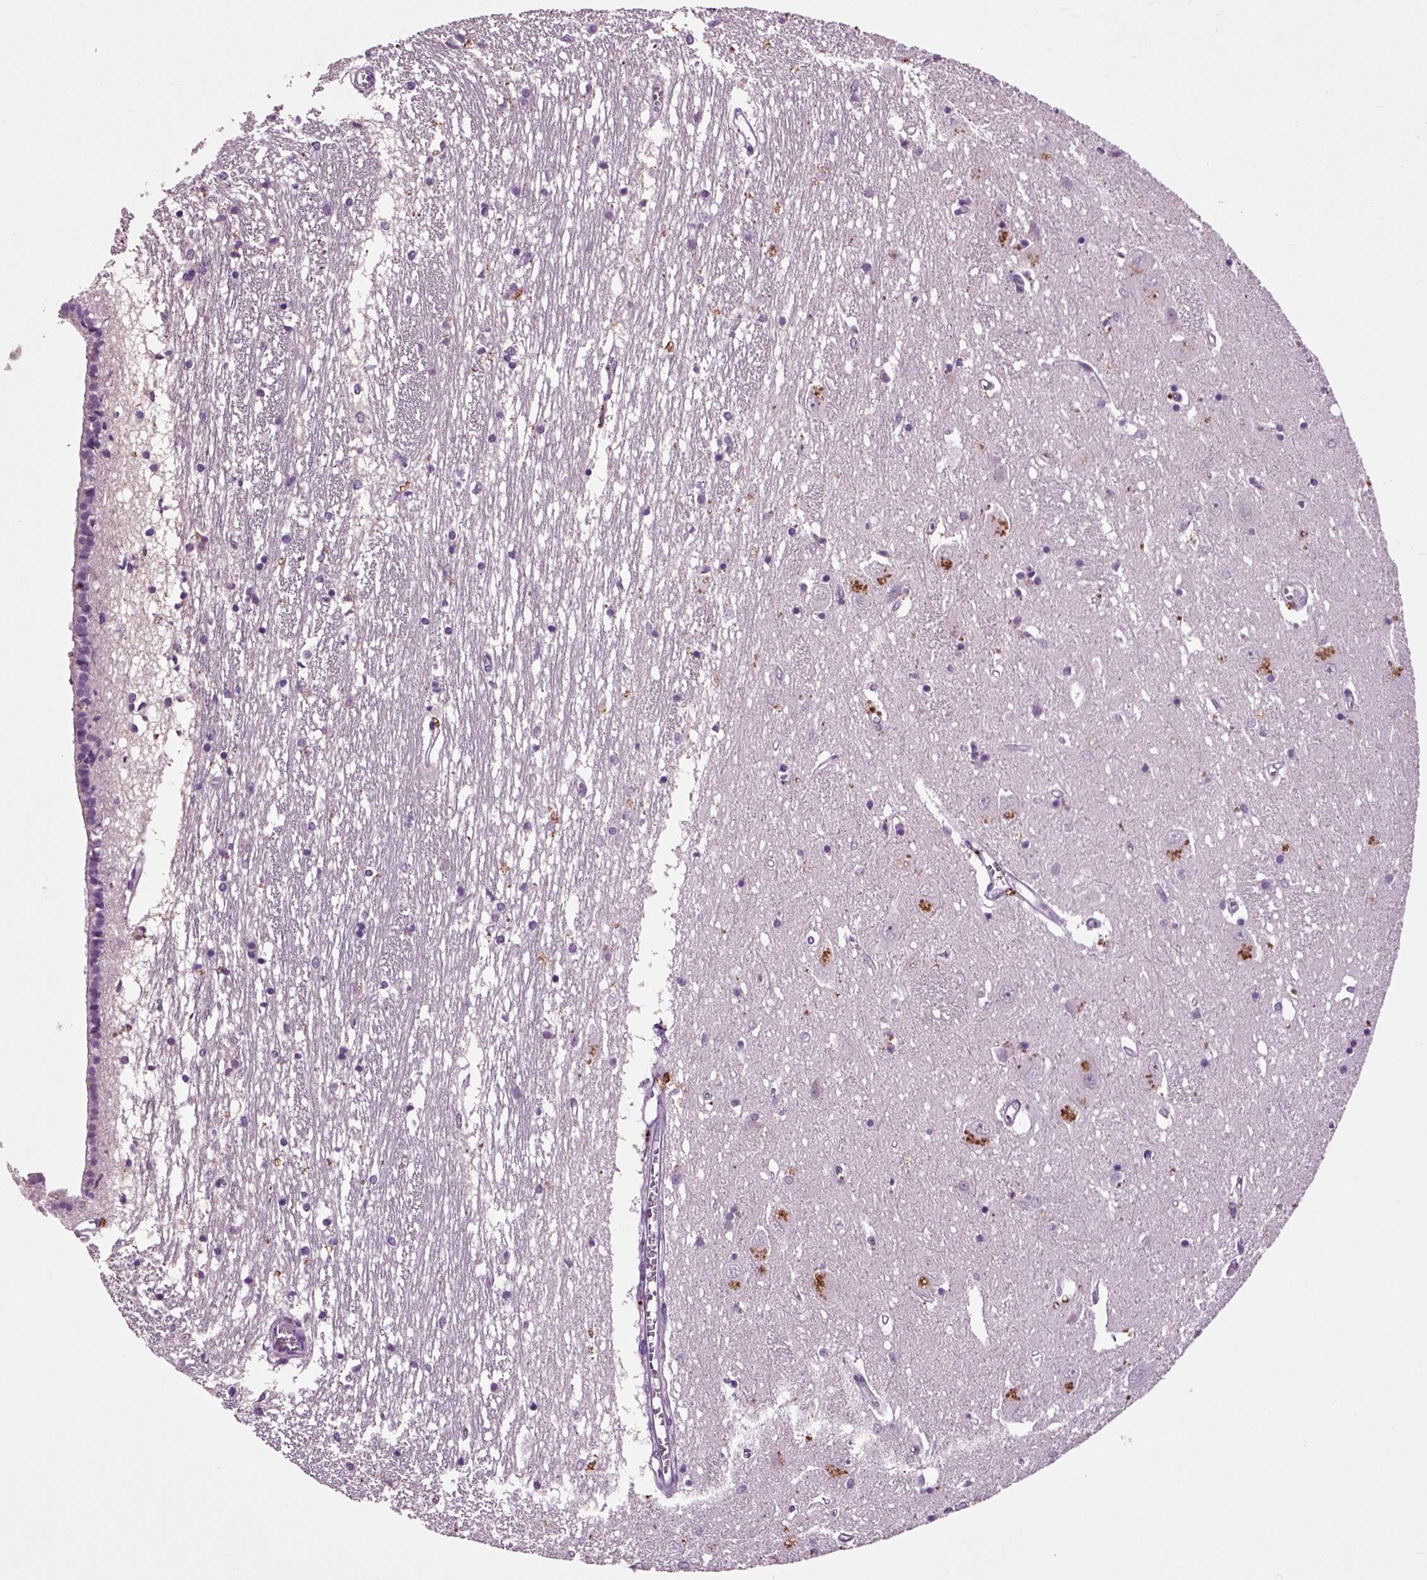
{"staining": {"intensity": "negative", "quantity": "none", "location": "none"}, "tissue": "caudate", "cell_type": "Glial cells", "image_type": "normal", "snomed": [{"axis": "morphology", "description": "Normal tissue, NOS"}, {"axis": "topography", "description": "Lateral ventricle wall"}], "caption": "Immunohistochemistry (IHC) image of unremarkable human caudate stained for a protein (brown), which displays no expression in glial cells. (DAB (3,3'-diaminobenzidine) immunohistochemistry with hematoxylin counter stain).", "gene": "CRHR1", "patient": {"sex": "female", "age": 71}}